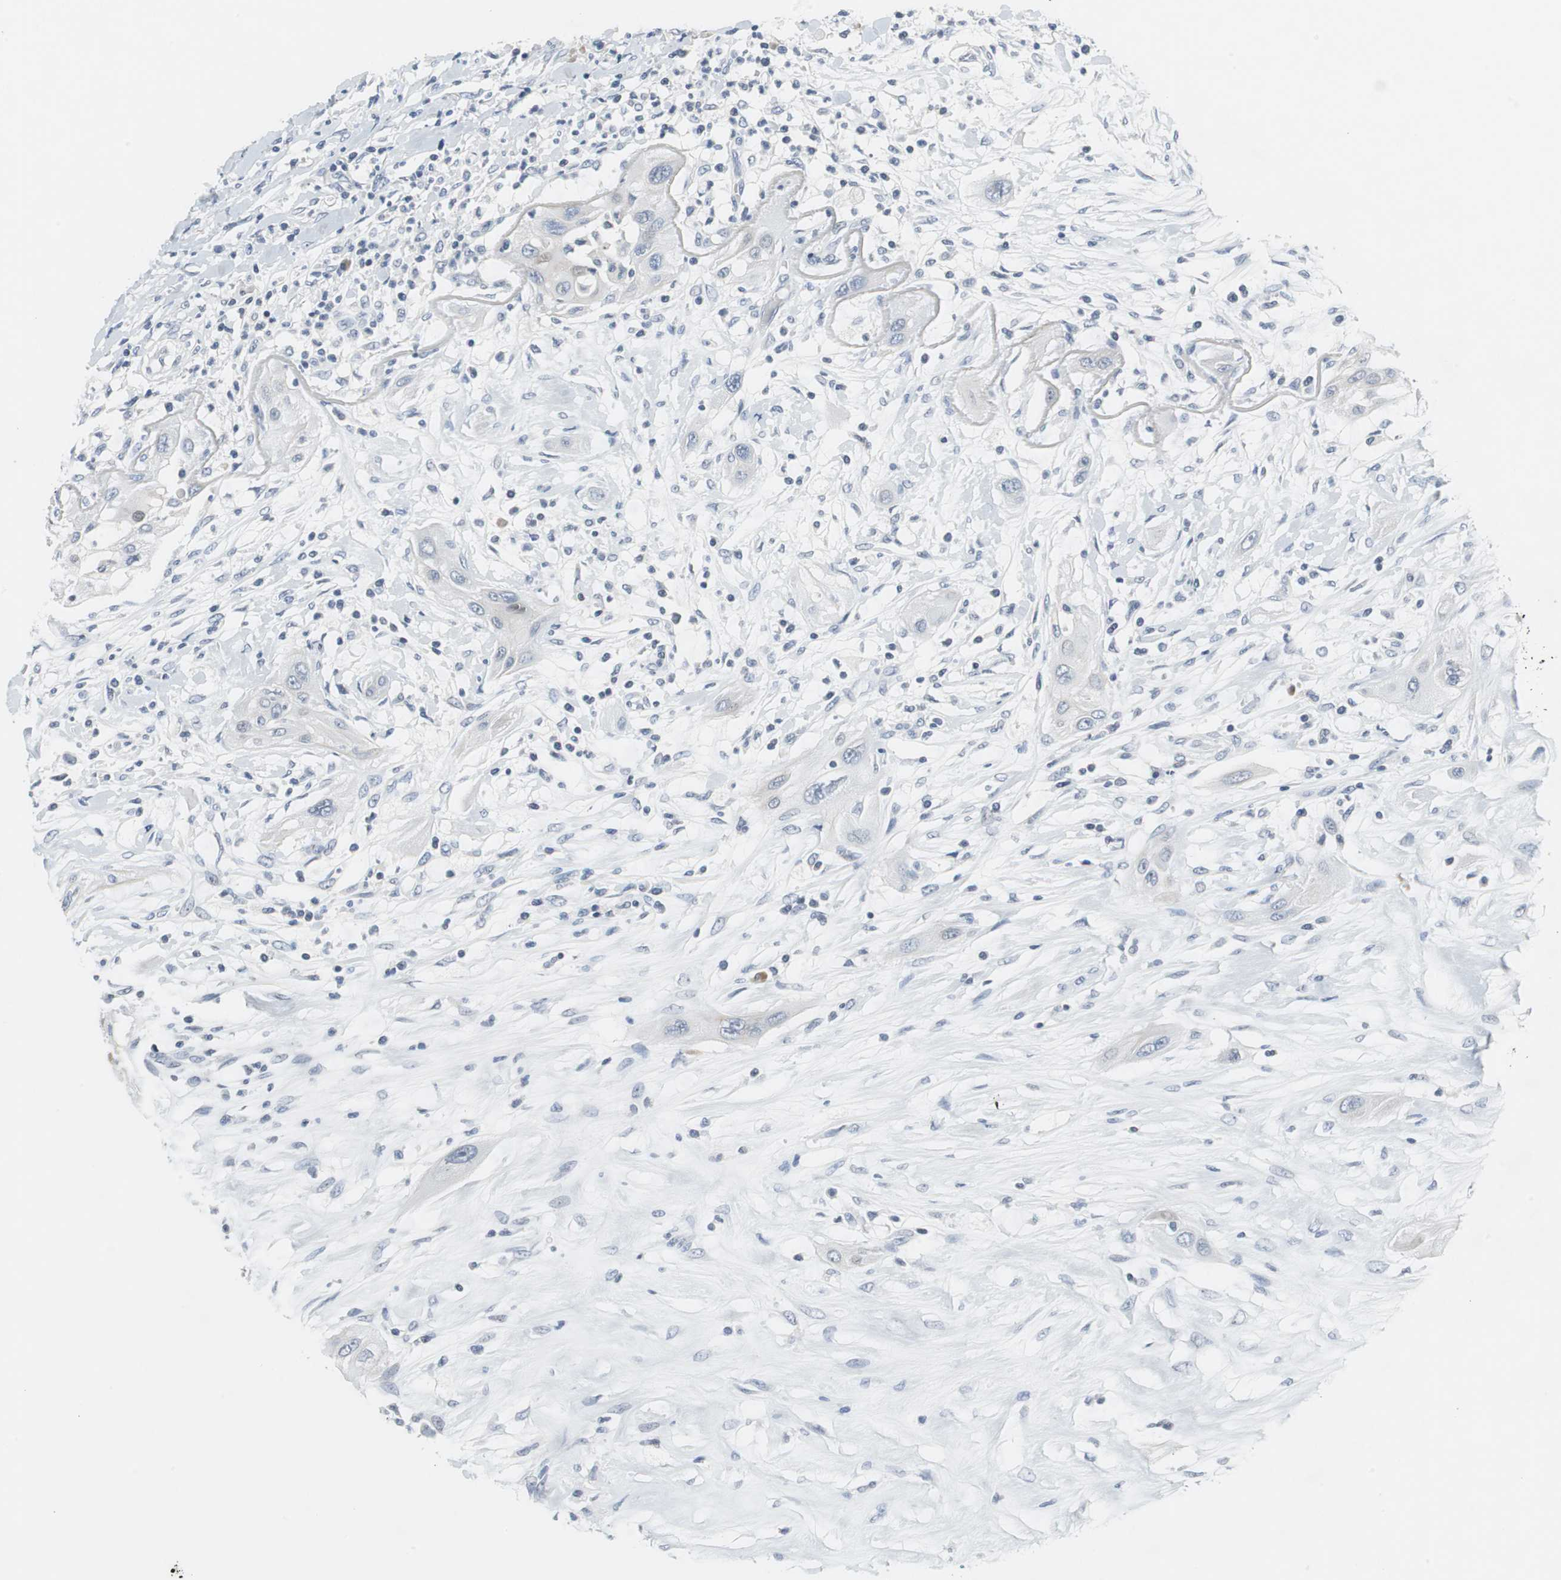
{"staining": {"intensity": "negative", "quantity": "none", "location": "none"}, "tissue": "lung cancer", "cell_type": "Tumor cells", "image_type": "cancer", "snomed": [{"axis": "morphology", "description": "Squamous cell carcinoma, NOS"}, {"axis": "topography", "description": "Lung"}], "caption": "This photomicrograph is of lung cancer stained with immunohistochemistry to label a protein in brown with the nuclei are counter-stained blue. There is no staining in tumor cells. (Immunohistochemistry, brightfield microscopy, high magnification).", "gene": "GLCCI1", "patient": {"sex": "female", "age": 47}}